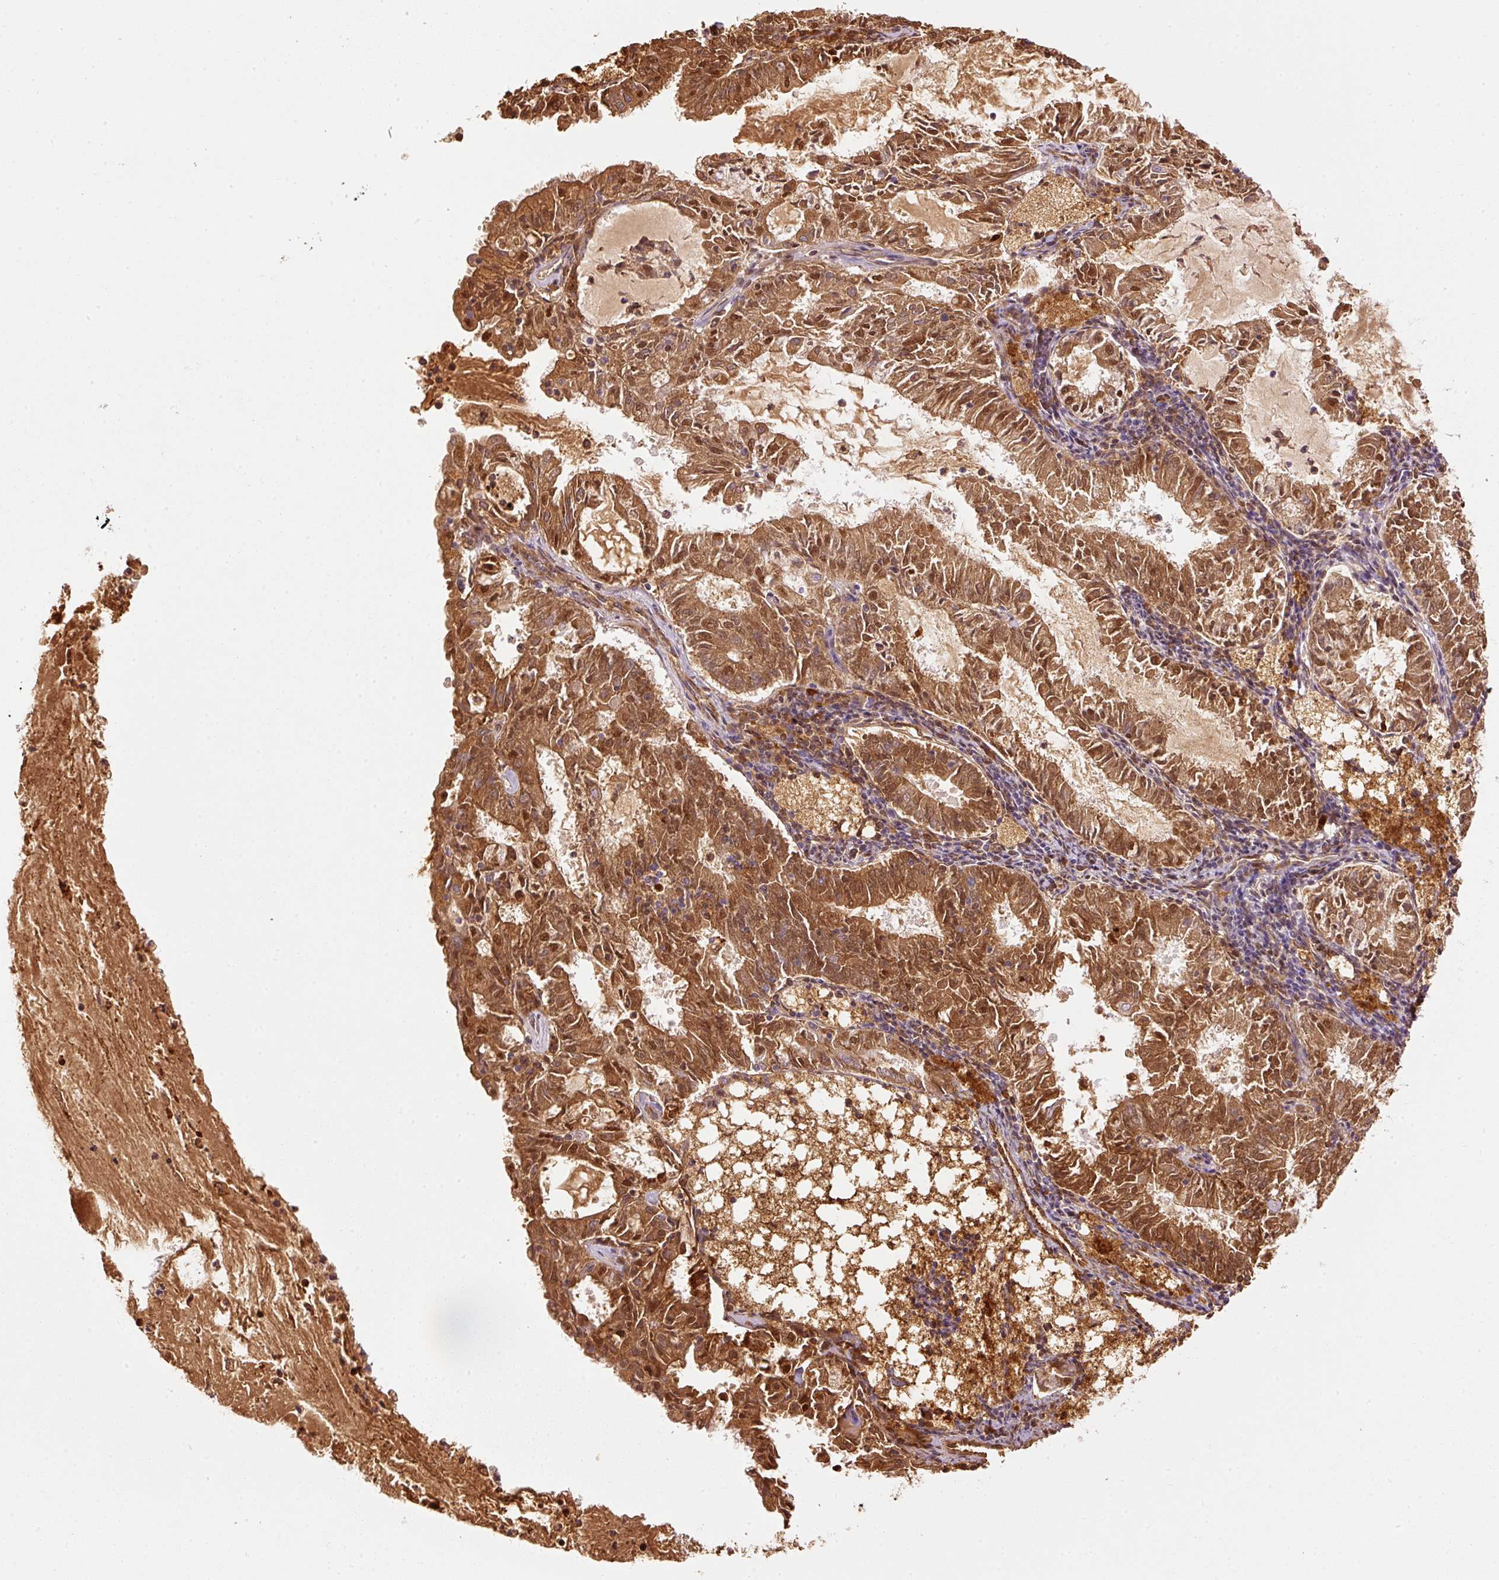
{"staining": {"intensity": "strong", "quantity": ">75%", "location": "cytoplasmic/membranous,nuclear"}, "tissue": "endometrial cancer", "cell_type": "Tumor cells", "image_type": "cancer", "snomed": [{"axis": "morphology", "description": "Adenocarcinoma, NOS"}, {"axis": "topography", "description": "Endometrium"}], "caption": "Protein expression analysis of human endometrial cancer reveals strong cytoplasmic/membranous and nuclear staining in approximately >75% of tumor cells.", "gene": "SERPING1", "patient": {"sex": "female", "age": 57}}